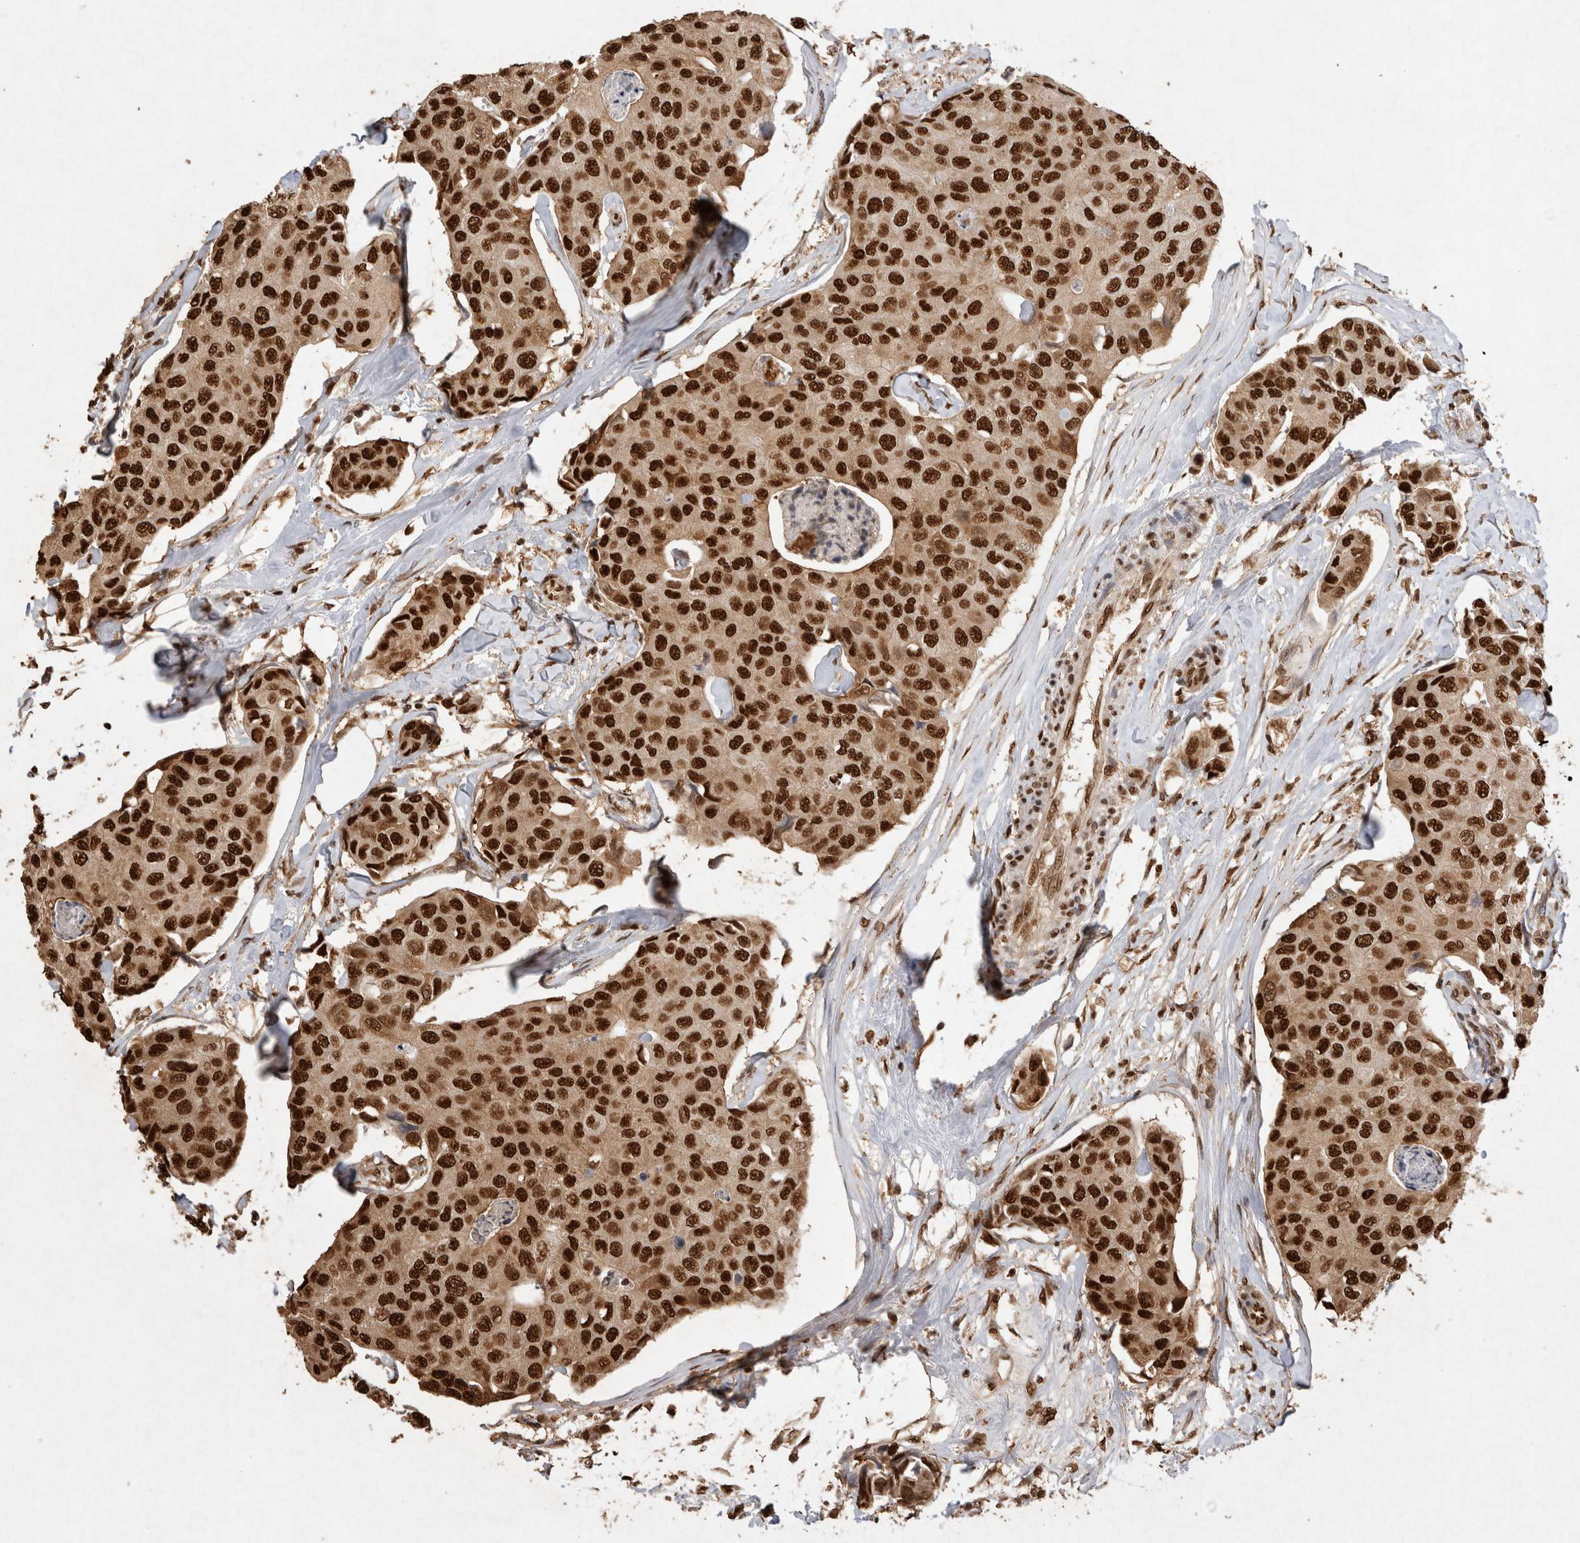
{"staining": {"intensity": "strong", "quantity": ">75%", "location": "nuclear"}, "tissue": "breast cancer", "cell_type": "Tumor cells", "image_type": "cancer", "snomed": [{"axis": "morphology", "description": "Duct carcinoma"}, {"axis": "topography", "description": "Breast"}], "caption": "This photomicrograph displays immunohistochemistry (IHC) staining of intraductal carcinoma (breast), with high strong nuclear expression in about >75% of tumor cells.", "gene": "HDGF", "patient": {"sex": "female", "age": 80}}